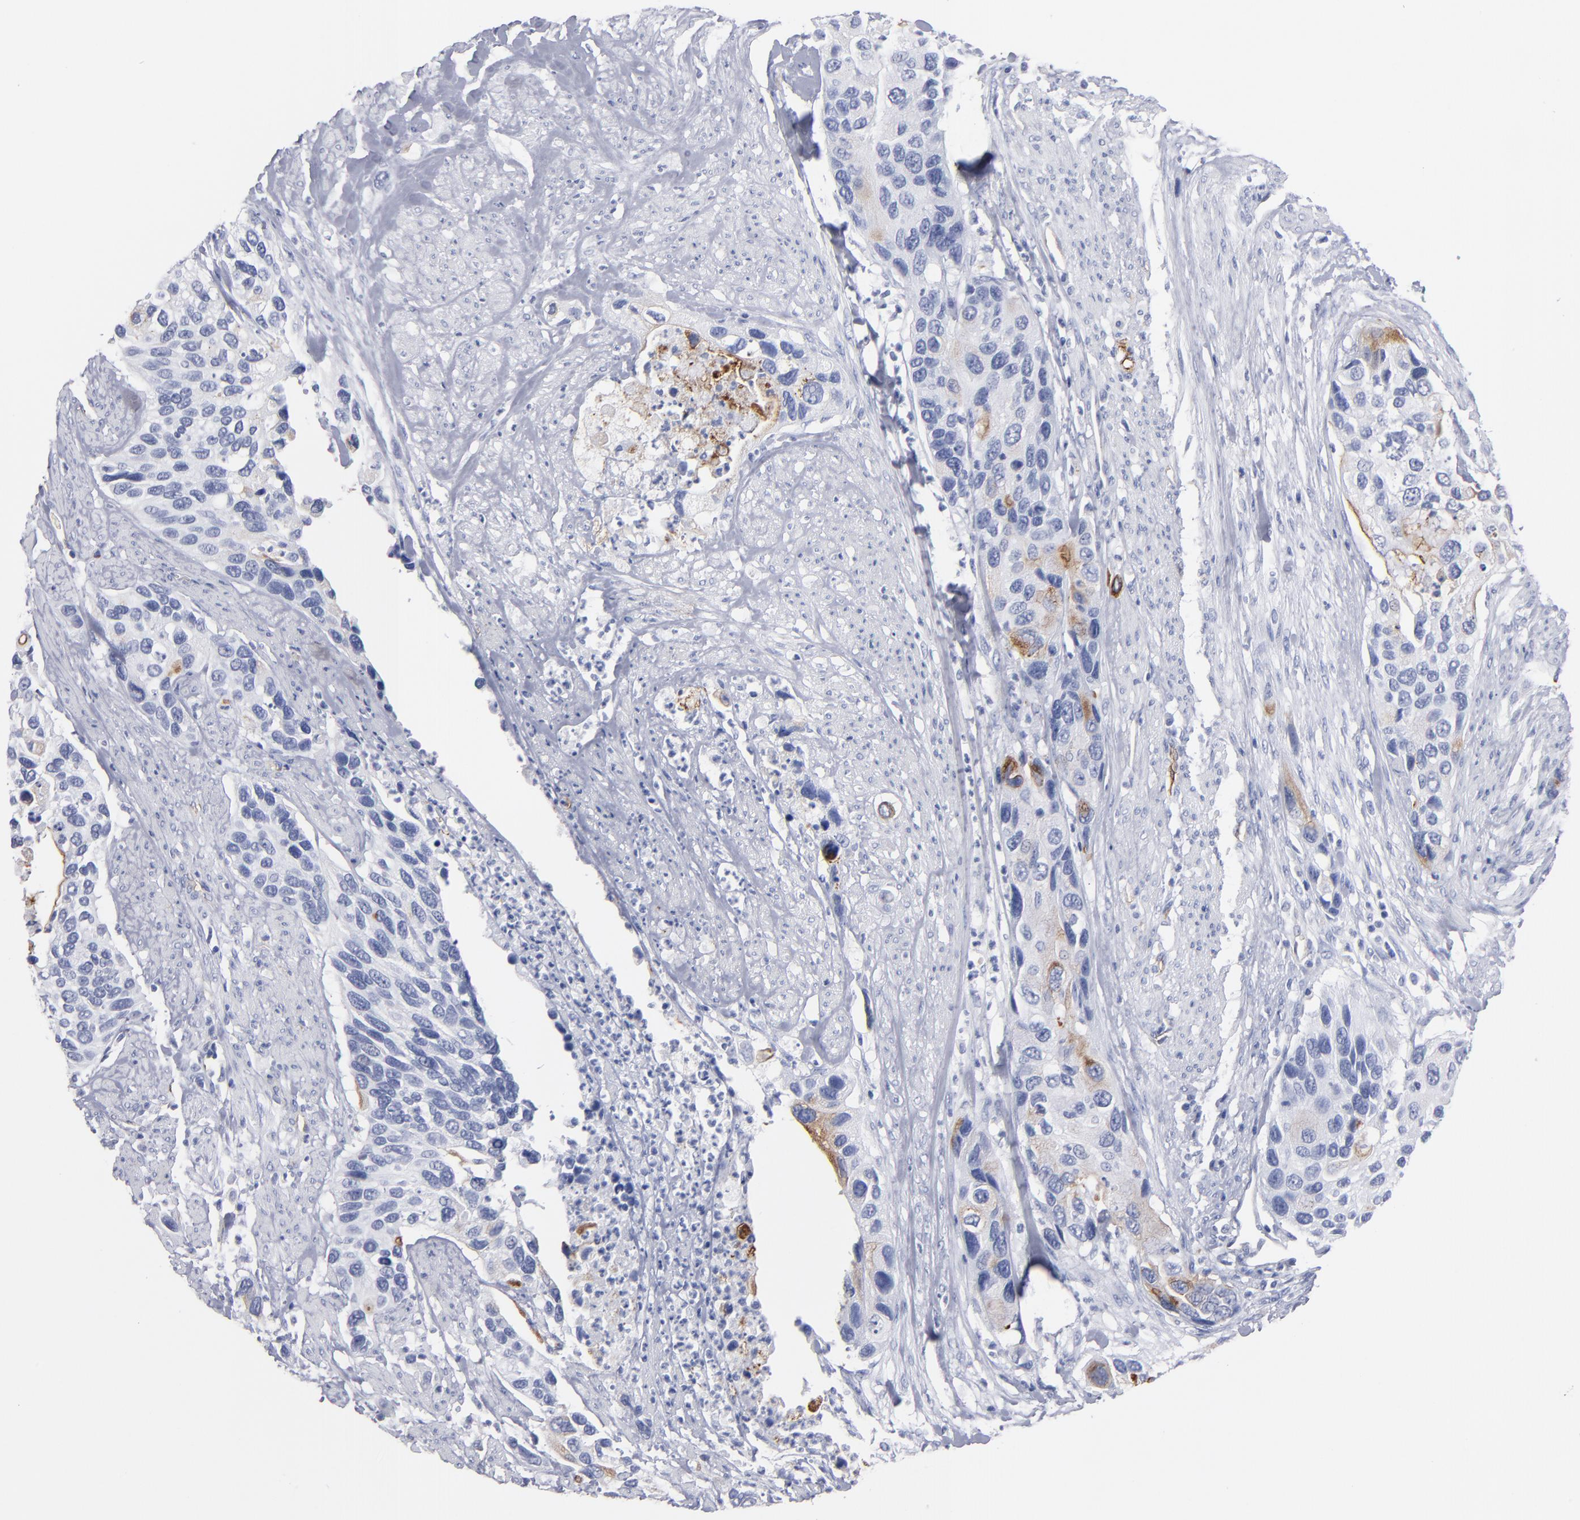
{"staining": {"intensity": "weak", "quantity": "<25%", "location": "cytoplasmic/membranous"}, "tissue": "urothelial cancer", "cell_type": "Tumor cells", "image_type": "cancer", "snomed": [{"axis": "morphology", "description": "Urothelial carcinoma, High grade"}, {"axis": "topography", "description": "Urinary bladder"}], "caption": "Urothelial carcinoma (high-grade) stained for a protein using immunohistochemistry (IHC) exhibits no staining tumor cells.", "gene": "TM4SF1", "patient": {"sex": "male", "age": 66}}